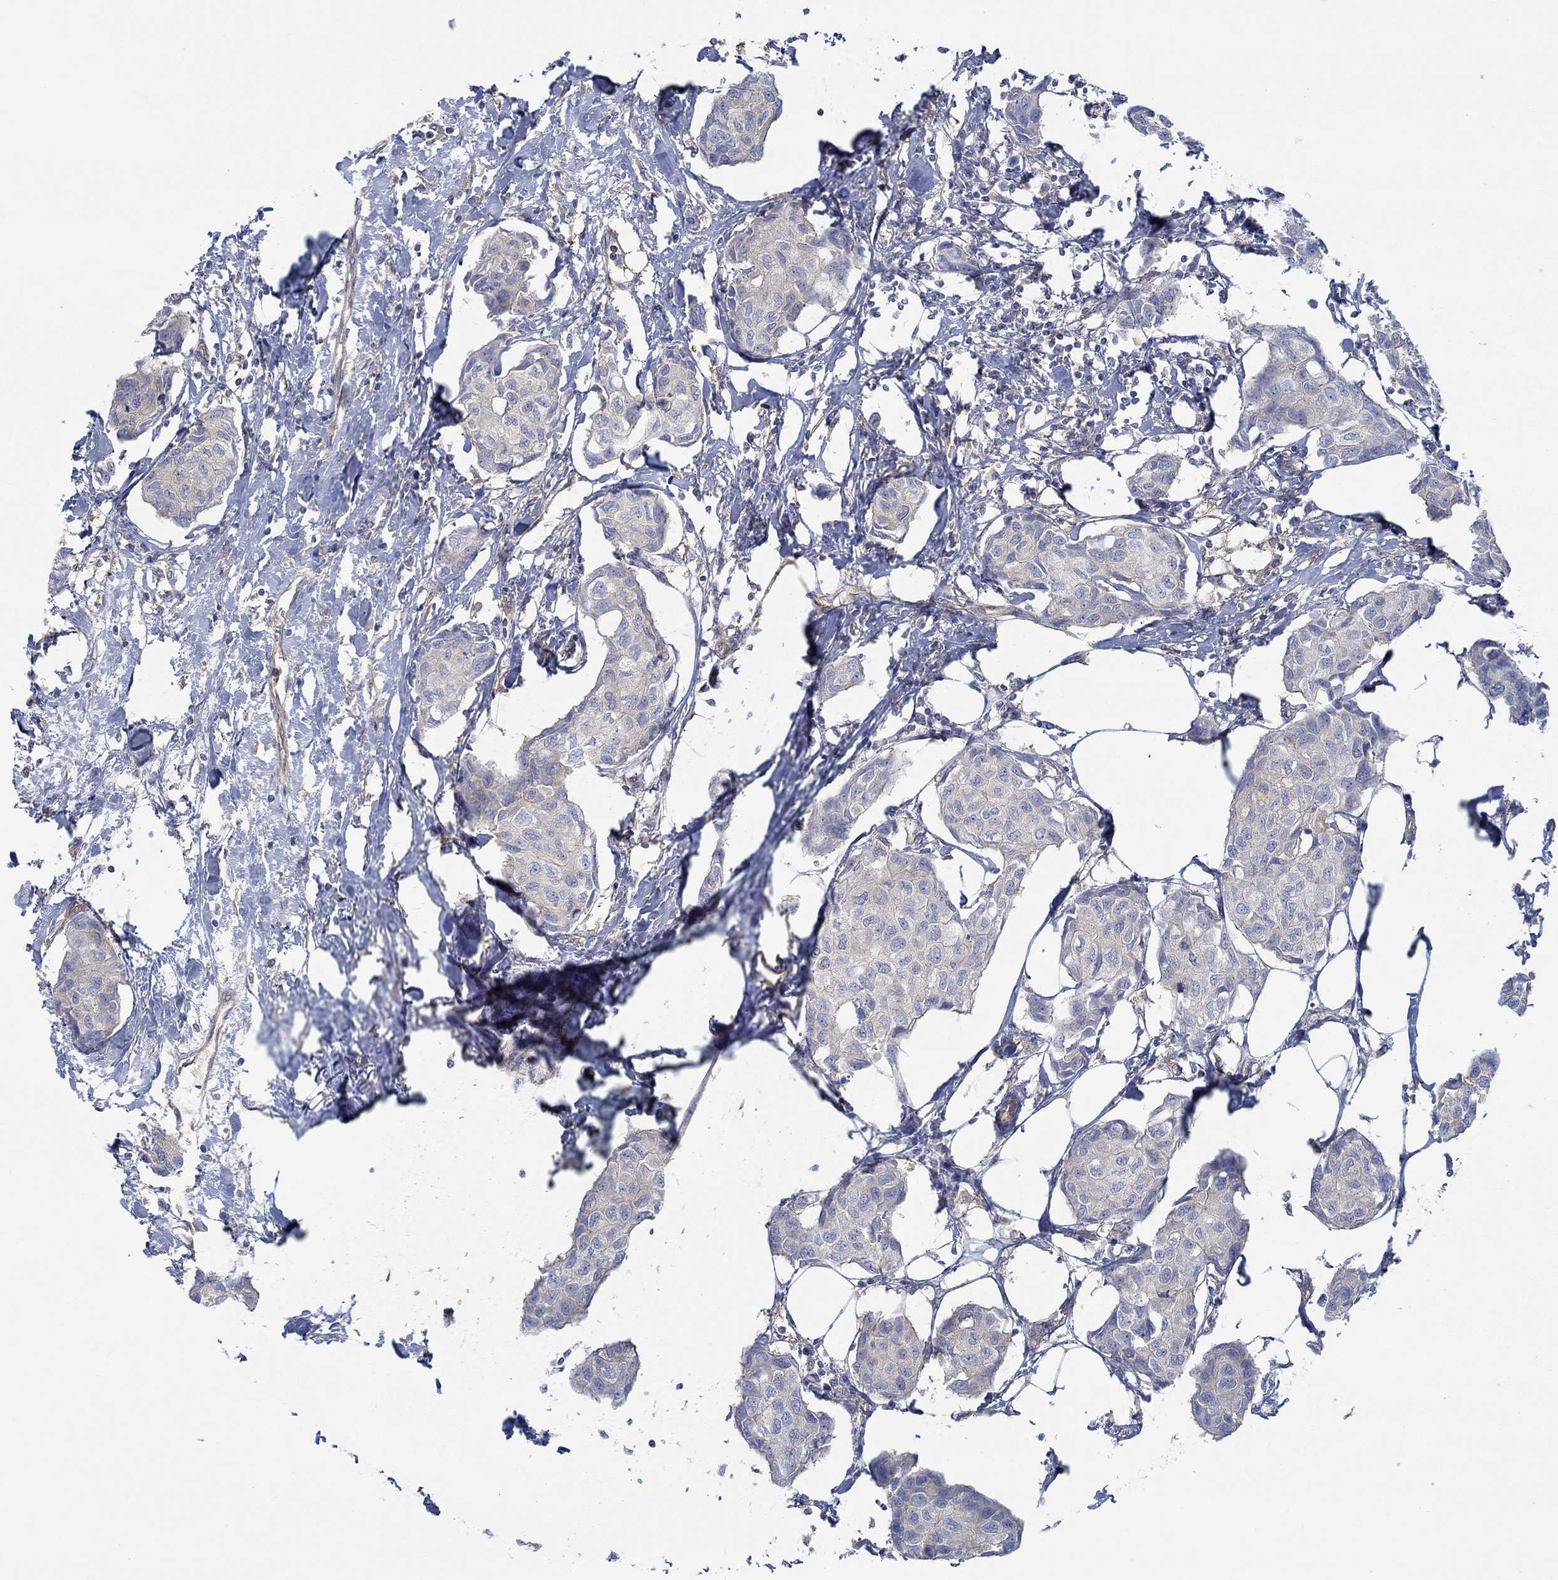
{"staining": {"intensity": "negative", "quantity": "none", "location": "none"}, "tissue": "breast cancer", "cell_type": "Tumor cells", "image_type": "cancer", "snomed": [{"axis": "morphology", "description": "Duct carcinoma"}, {"axis": "topography", "description": "Breast"}], "caption": "The histopathology image exhibits no significant positivity in tumor cells of breast cancer (invasive ductal carcinoma).", "gene": "SPAG9", "patient": {"sex": "female", "age": 80}}